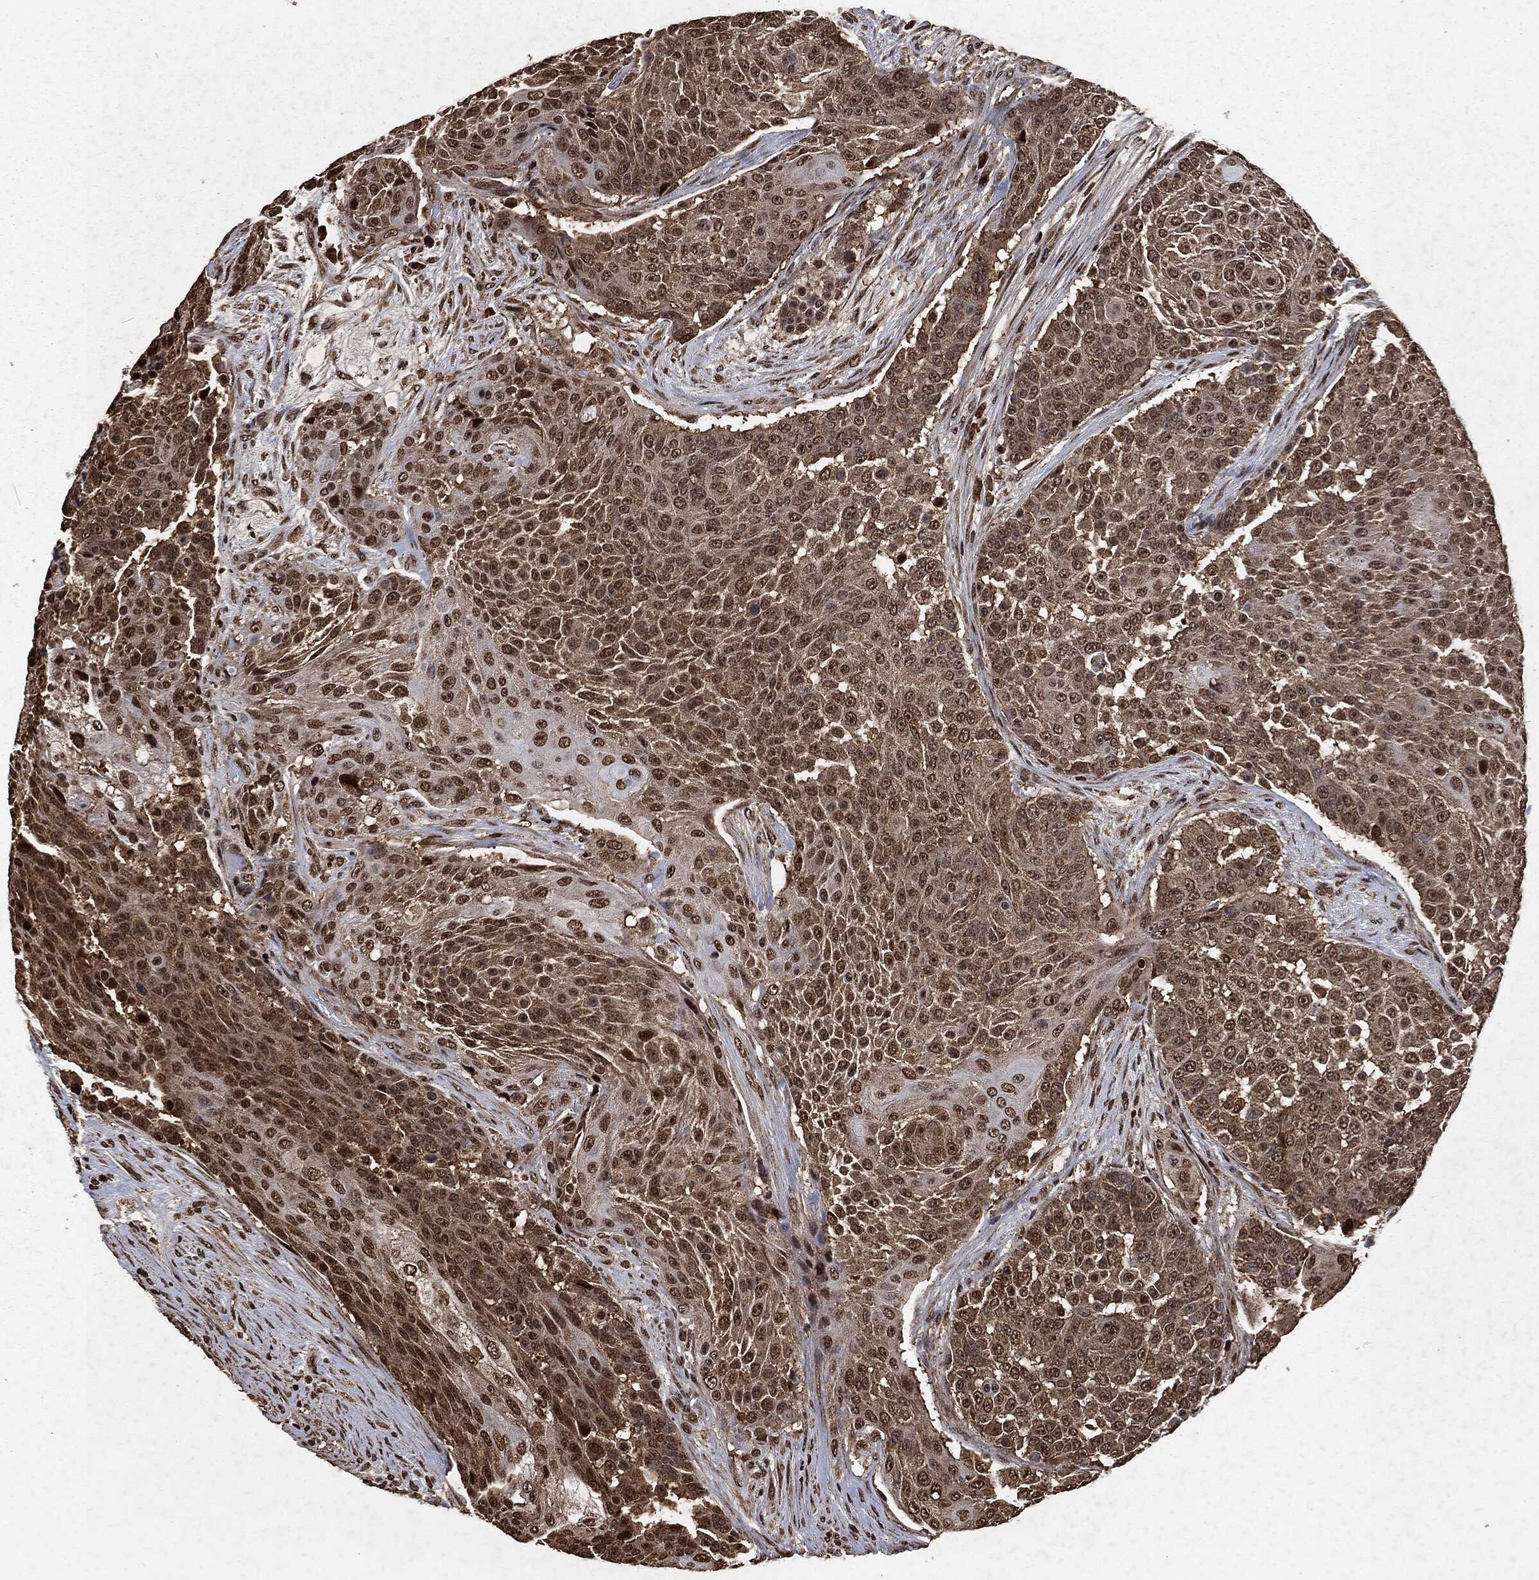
{"staining": {"intensity": "moderate", "quantity": "25%-75%", "location": "cytoplasmic/membranous,nuclear"}, "tissue": "urothelial cancer", "cell_type": "Tumor cells", "image_type": "cancer", "snomed": [{"axis": "morphology", "description": "Urothelial carcinoma, High grade"}, {"axis": "topography", "description": "Urinary bladder"}], "caption": "Urothelial cancer tissue shows moderate cytoplasmic/membranous and nuclear positivity in about 25%-75% of tumor cells The staining was performed using DAB (3,3'-diaminobenzidine), with brown indicating positive protein expression. Nuclei are stained blue with hematoxylin.", "gene": "SNAI1", "patient": {"sex": "female", "age": 63}}